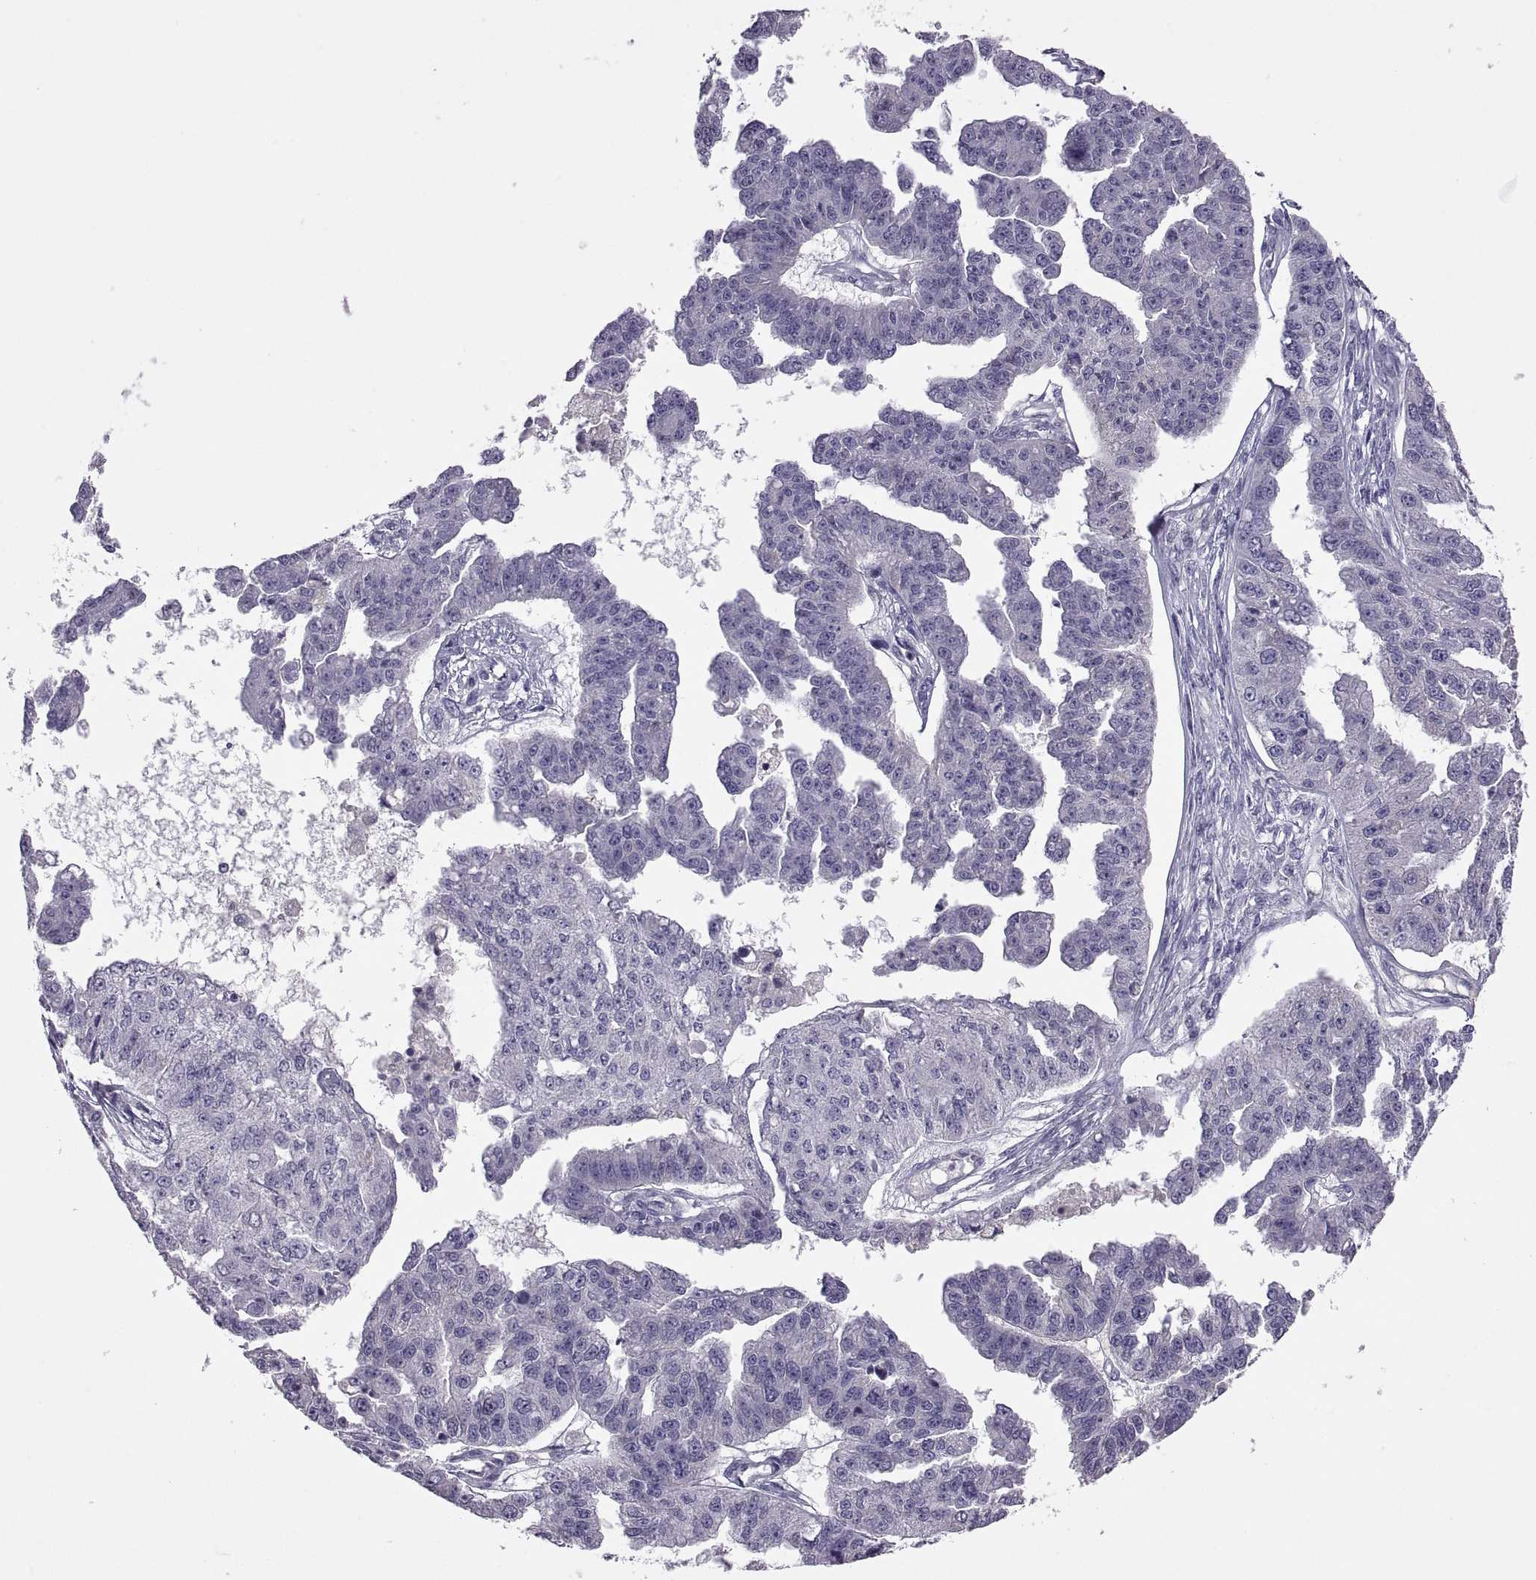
{"staining": {"intensity": "negative", "quantity": "none", "location": "none"}, "tissue": "ovarian cancer", "cell_type": "Tumor cells", "image_type": "cancer", "snomed": [{"axis": "morphology", "description": "Cystadenocarcinoma, serous, NOS"}, {"axis": "topography", "description": "Ovary"}], "caption": "DAB (3,3'-diaminobenzidine) immunohistochemical staining of serous cystadenocarcinoma (ovarian) shows no significant positivity in tumor cells. The staining is performed using DAB (3,3'-diaminobenzidine) brown chromogen with nuclei counter-stained in using hematoxylin.", "gene": "TBX19", "patient": {"sex": "female", "age": 58}}